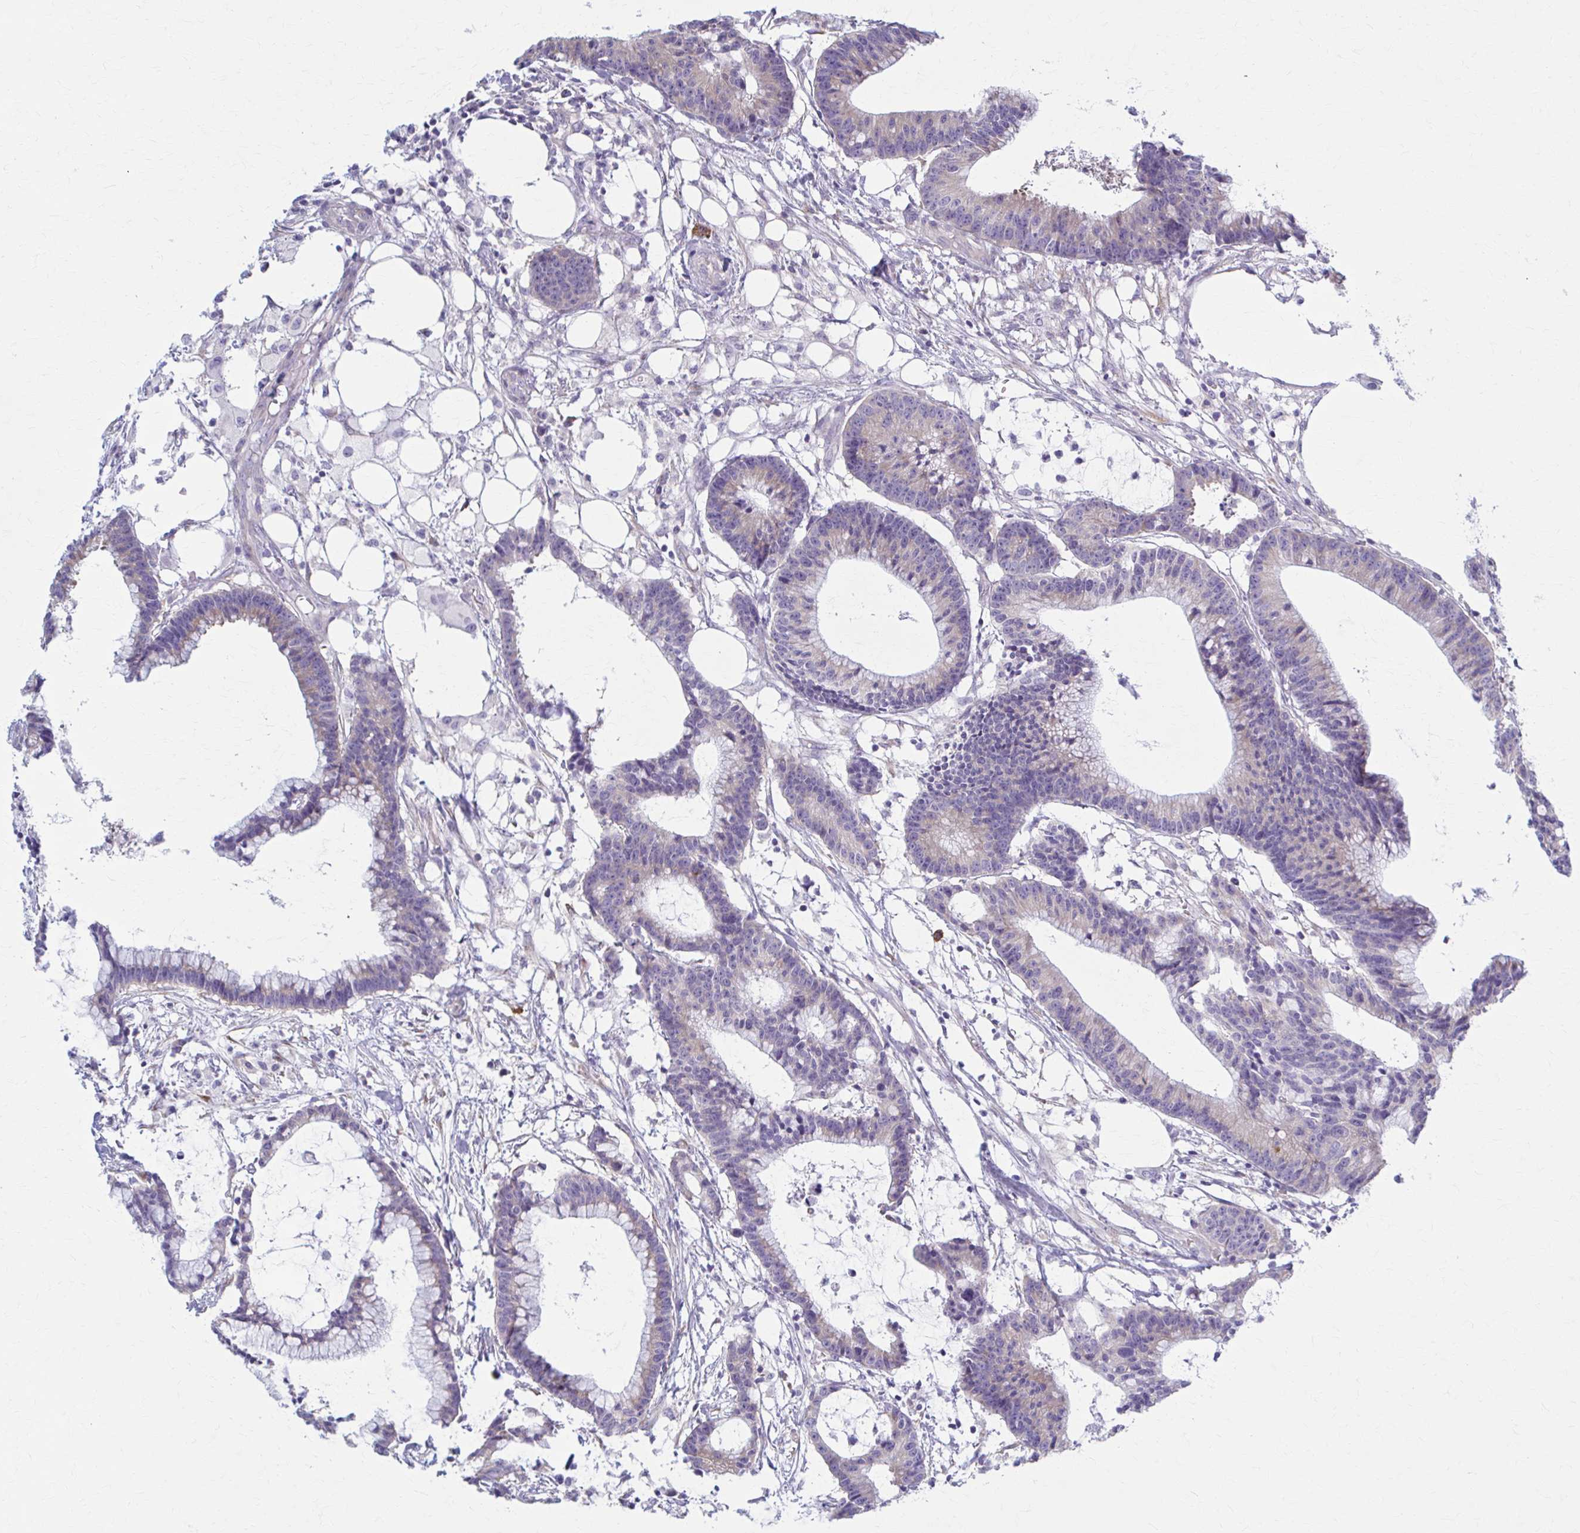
{"staining": {"intensity": "negative", "quantity": "none", "location": "none"}, "tissue": "colorectal cancer", "cell_type": "Tumor cells", "image_type": "cancer", "snomed": [{"axis": "morphology", "description": "Adenocarcinoma, NOS"}, {"axis": "topography", "description": "Colon"}], "caption": "Tumor cells show no significant expression in colorectal adenocarcinoma. Nuclei are stained in blue.", "gene": "PRKRA", "patient": {"sex": "female", "age": 78}}